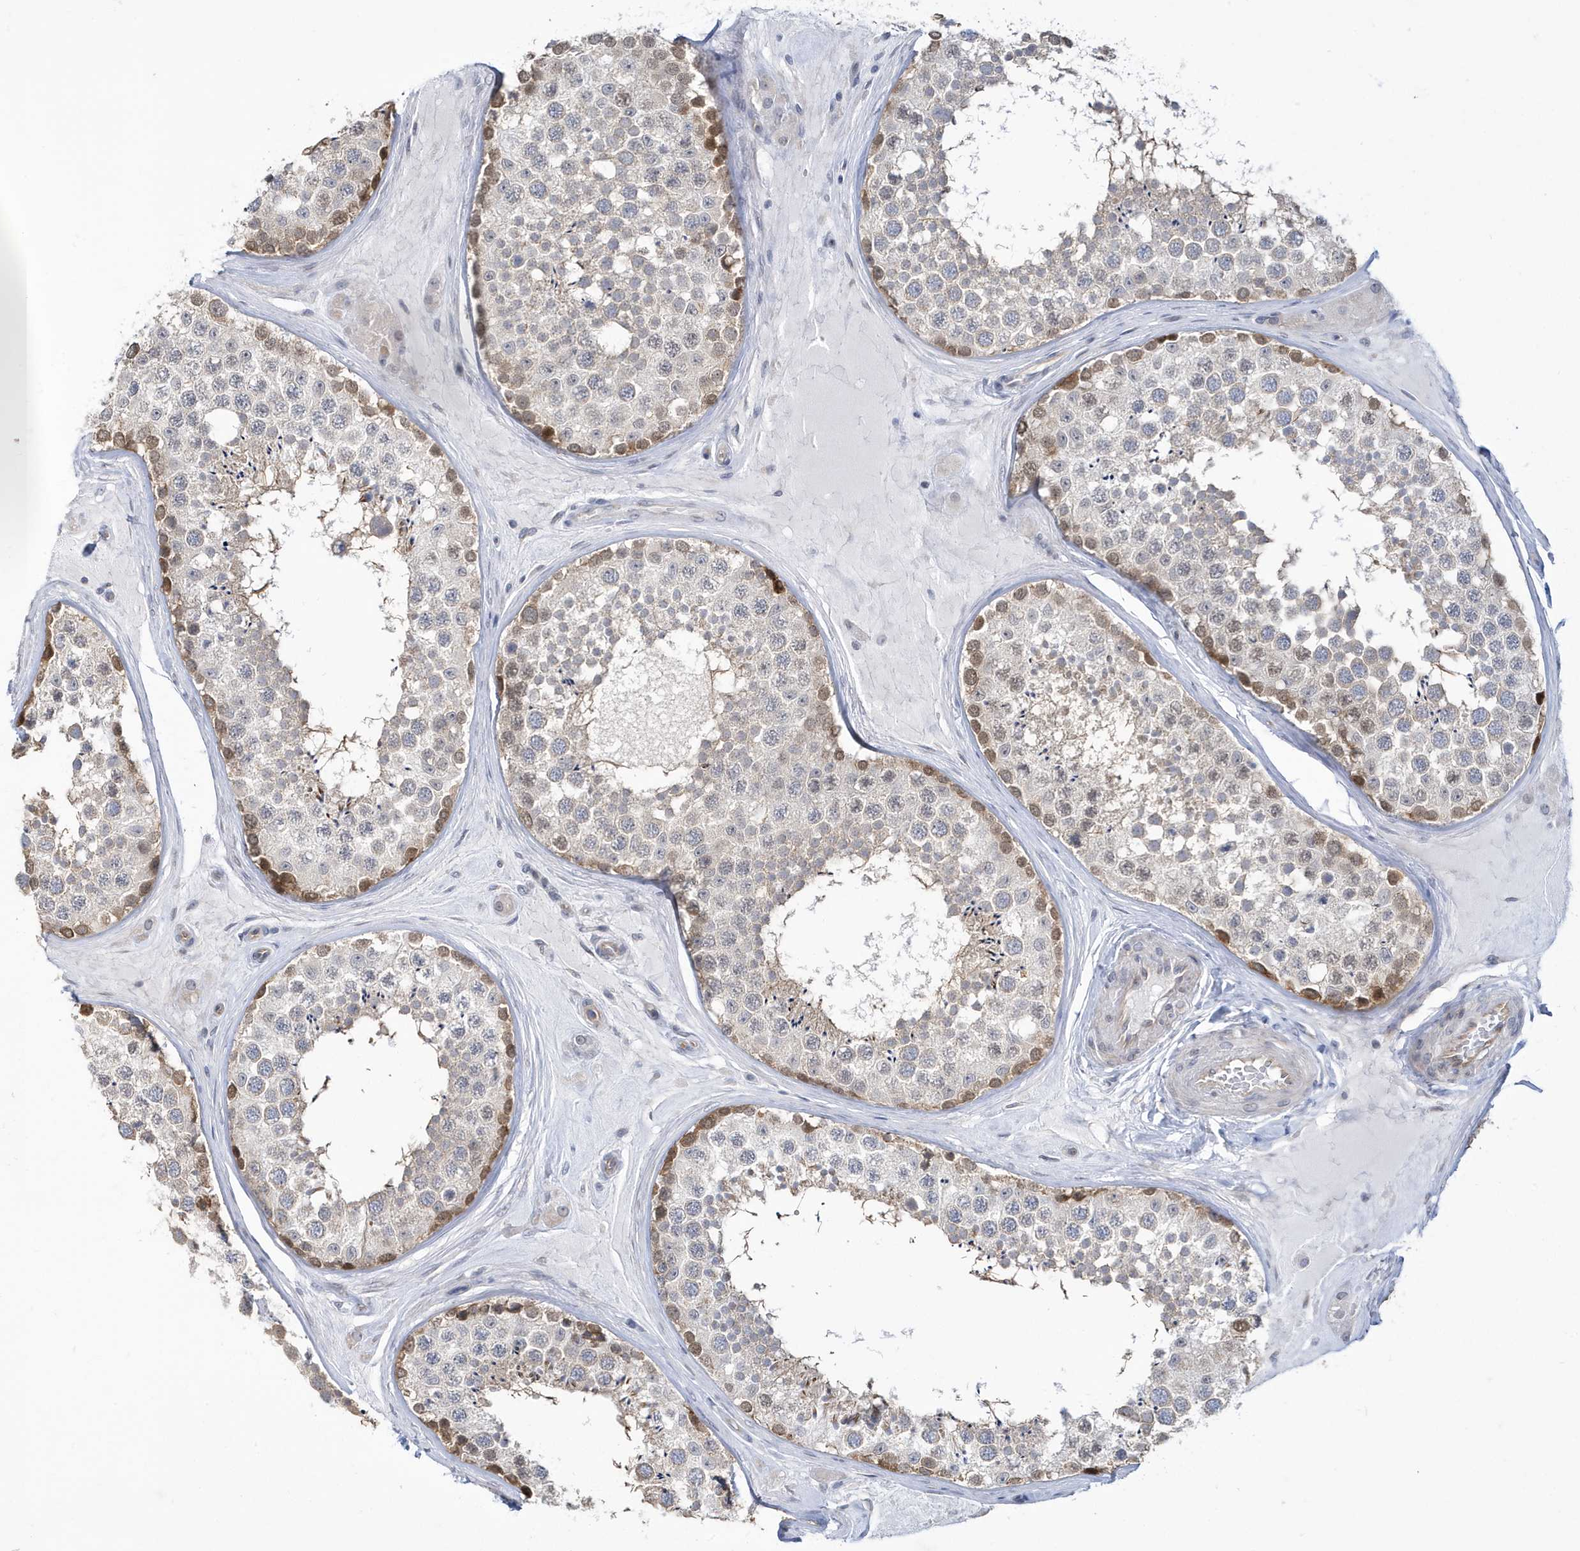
{"staining": {"intensity": "strong", "quantity": "<25%", "location": "cytoplasmic/membranous,nuclear"}, "tissue": "testis", "cell_type": "Cells in seminiferous ducts", "image_type": "normal", "snomed": [{"axis": "morphology", "description": "Normal tissue, NOS"}, {"axis": "topography", "description": "Testis"}], "caption": "IHC of unremarkable testis displays medium levels of strong cytoplasmic/membranous,nuclear positivity in about <25% of cells in seminiferous ducts.", "gene": "ZNF654", "patient": {"sex": "male", "age": 46}}